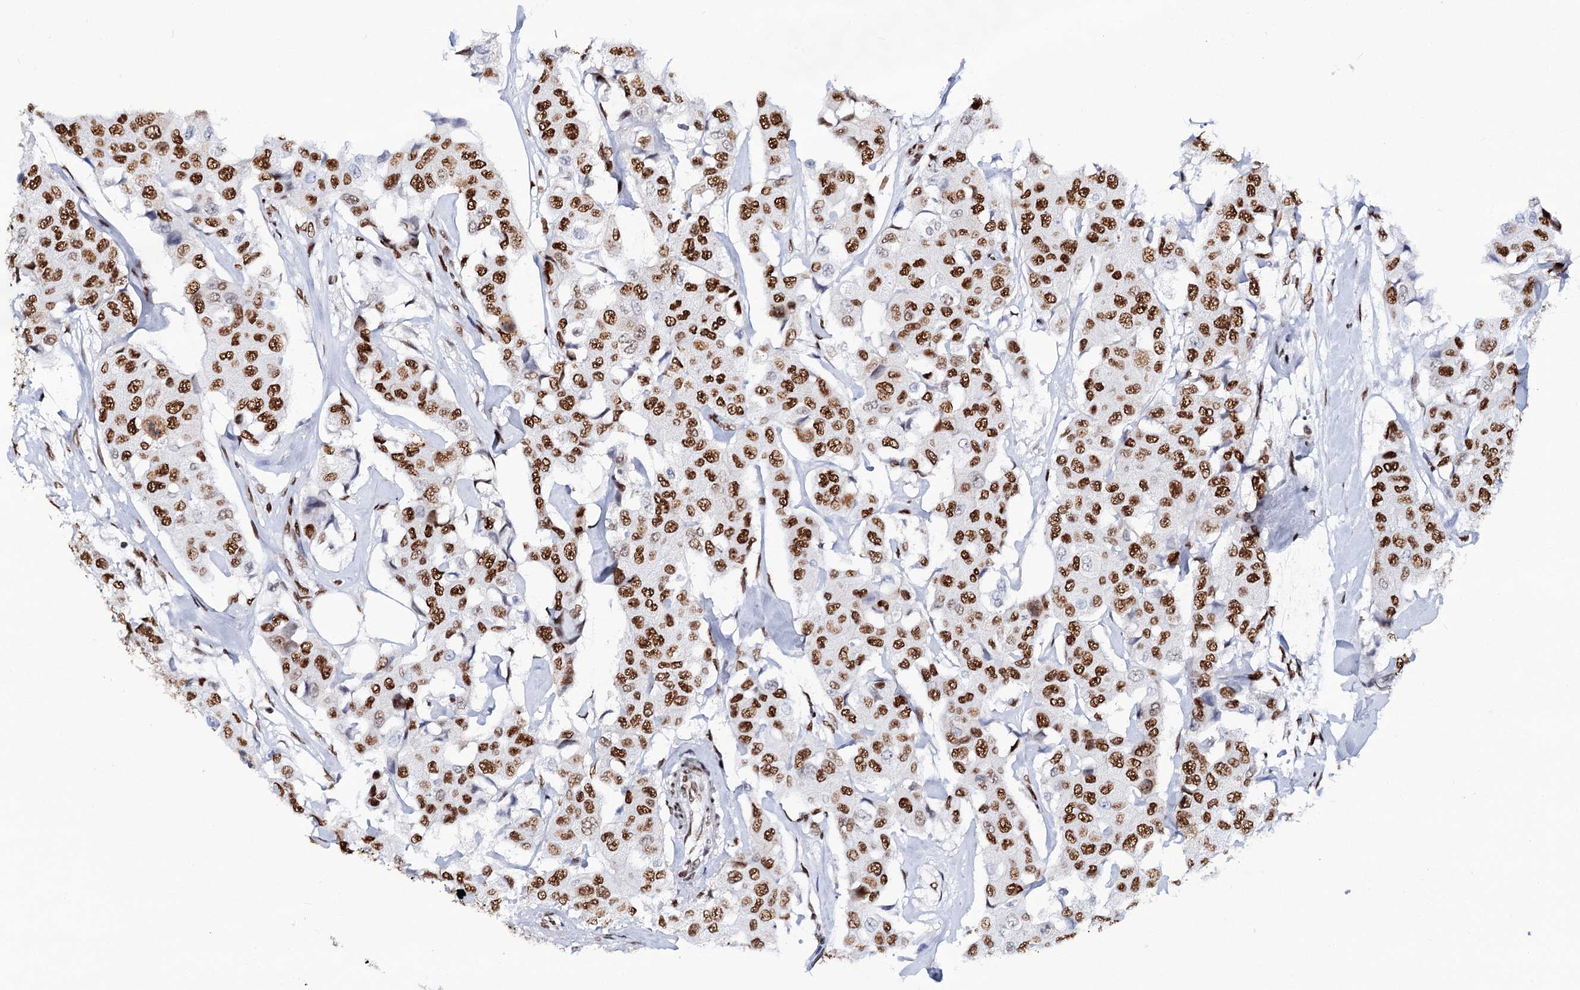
{"staining": {"intensity": "strong", "quantity": ">75%", "location": "nuclear"}, "tissue": "breast cancer", "cell_type": "Tumor cells", "image_type": "cancer", "snomed": [{"axis": "morphology", "description": "Duct carcinoma"}, {"axis": "topography", "description": "Breast"}], "caption": "The immunohistochemical stain labels strong nuclear expression in tumor cells of breast cancer (intraductal carcinoma) tissue. The protein is shown in brown color, while the nuclei are stained blue.", "gene": "MATR3", "patient": {"sex": "female", "age": 80}}